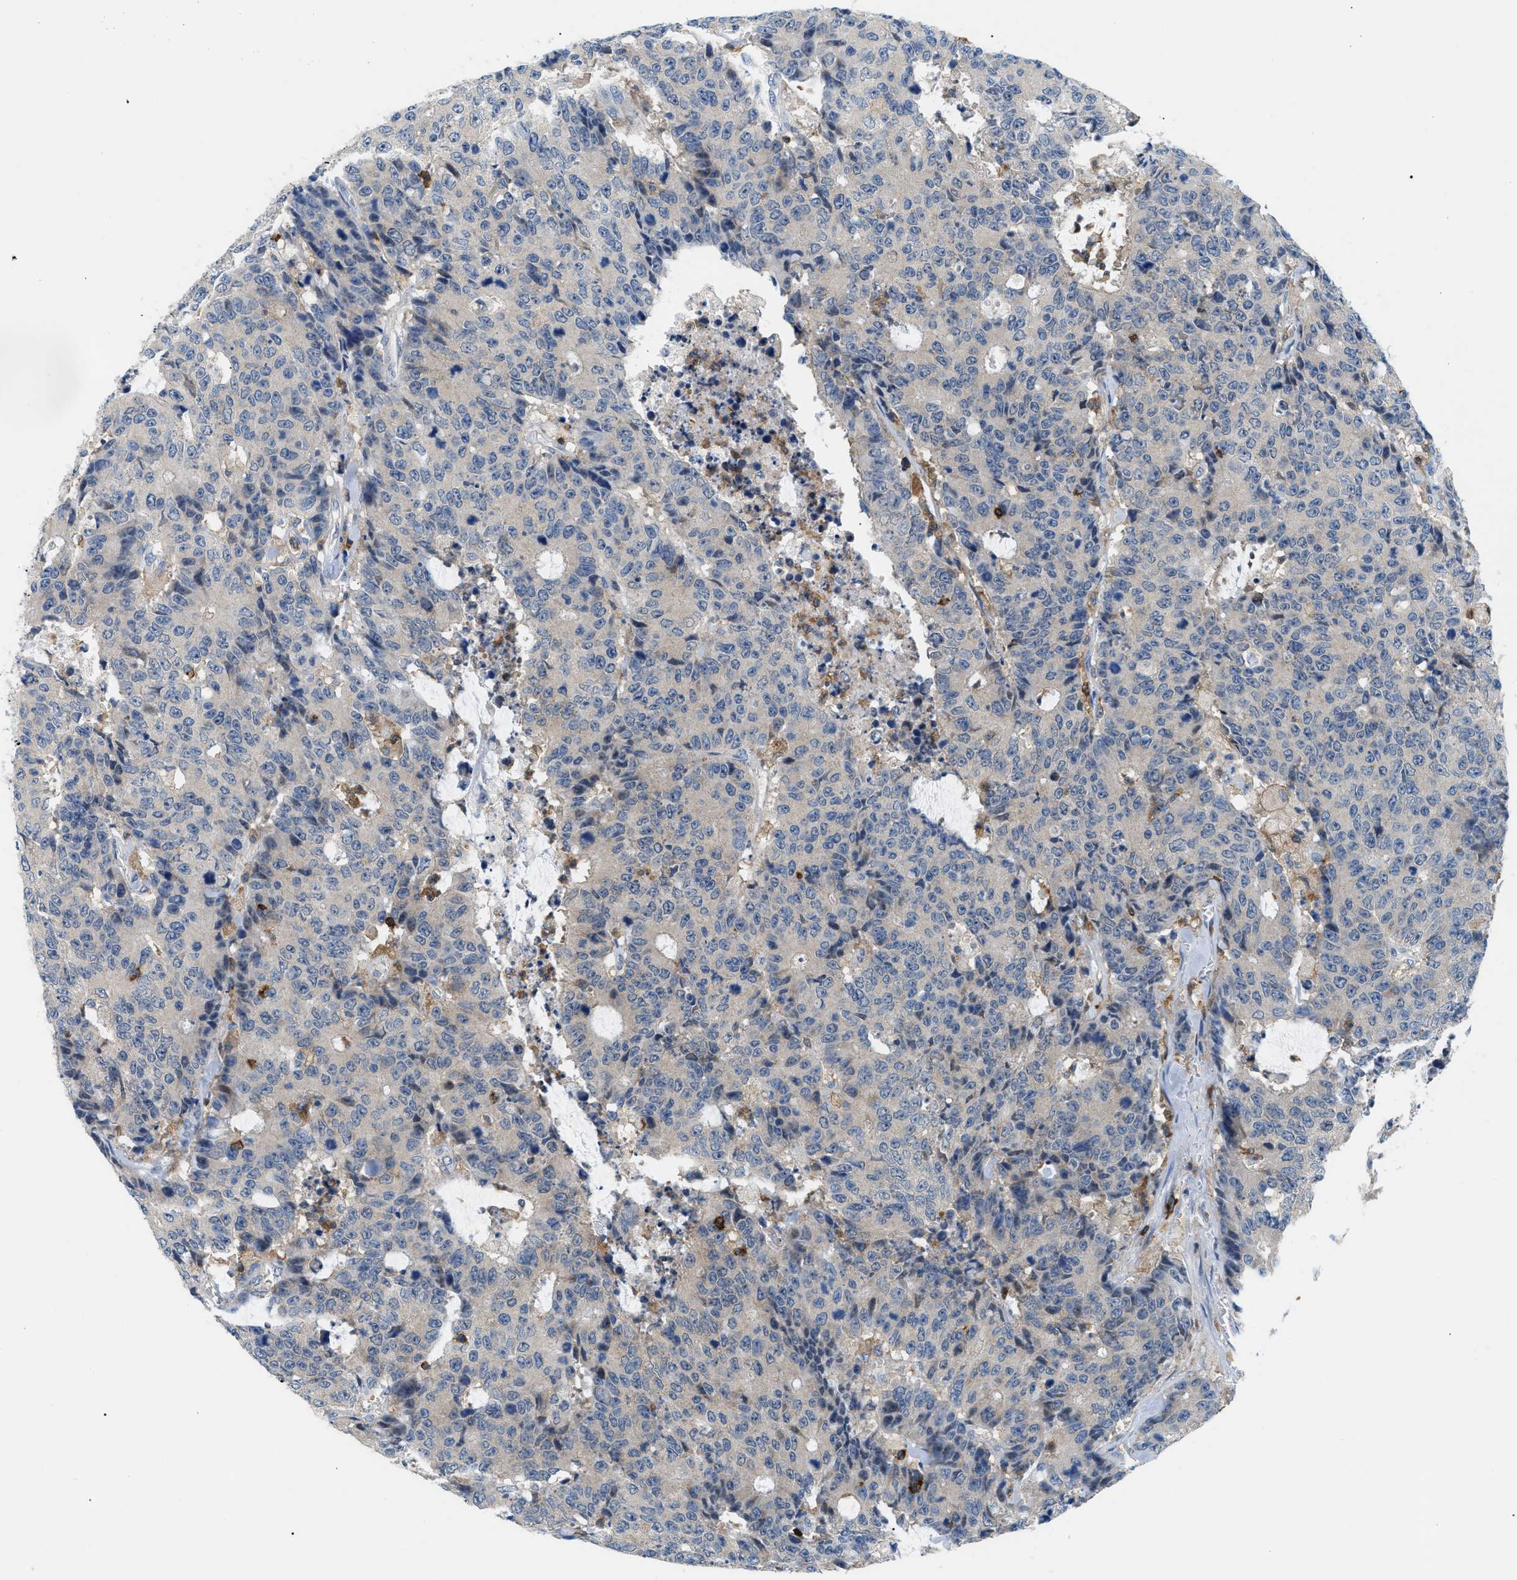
{"staining": {"intensity": "negative", "quantity": "none", "location": "none"}, "tissue": "colorectal cancer", "cell_type": "Tumor cells", "image_type": "cancer", "snomed": [{"axis": "morphology", "description": "Adenocarcinoma, NOS"}, {"axis": "topography", "description": "Colon"}], "caption": "There is no significant positivity in tumor cells of colorectal adenocarcinoma. Nuclei are stained in blue.", "gene": "INPP5D", "patient": {"sex": "female", "age": 86}}